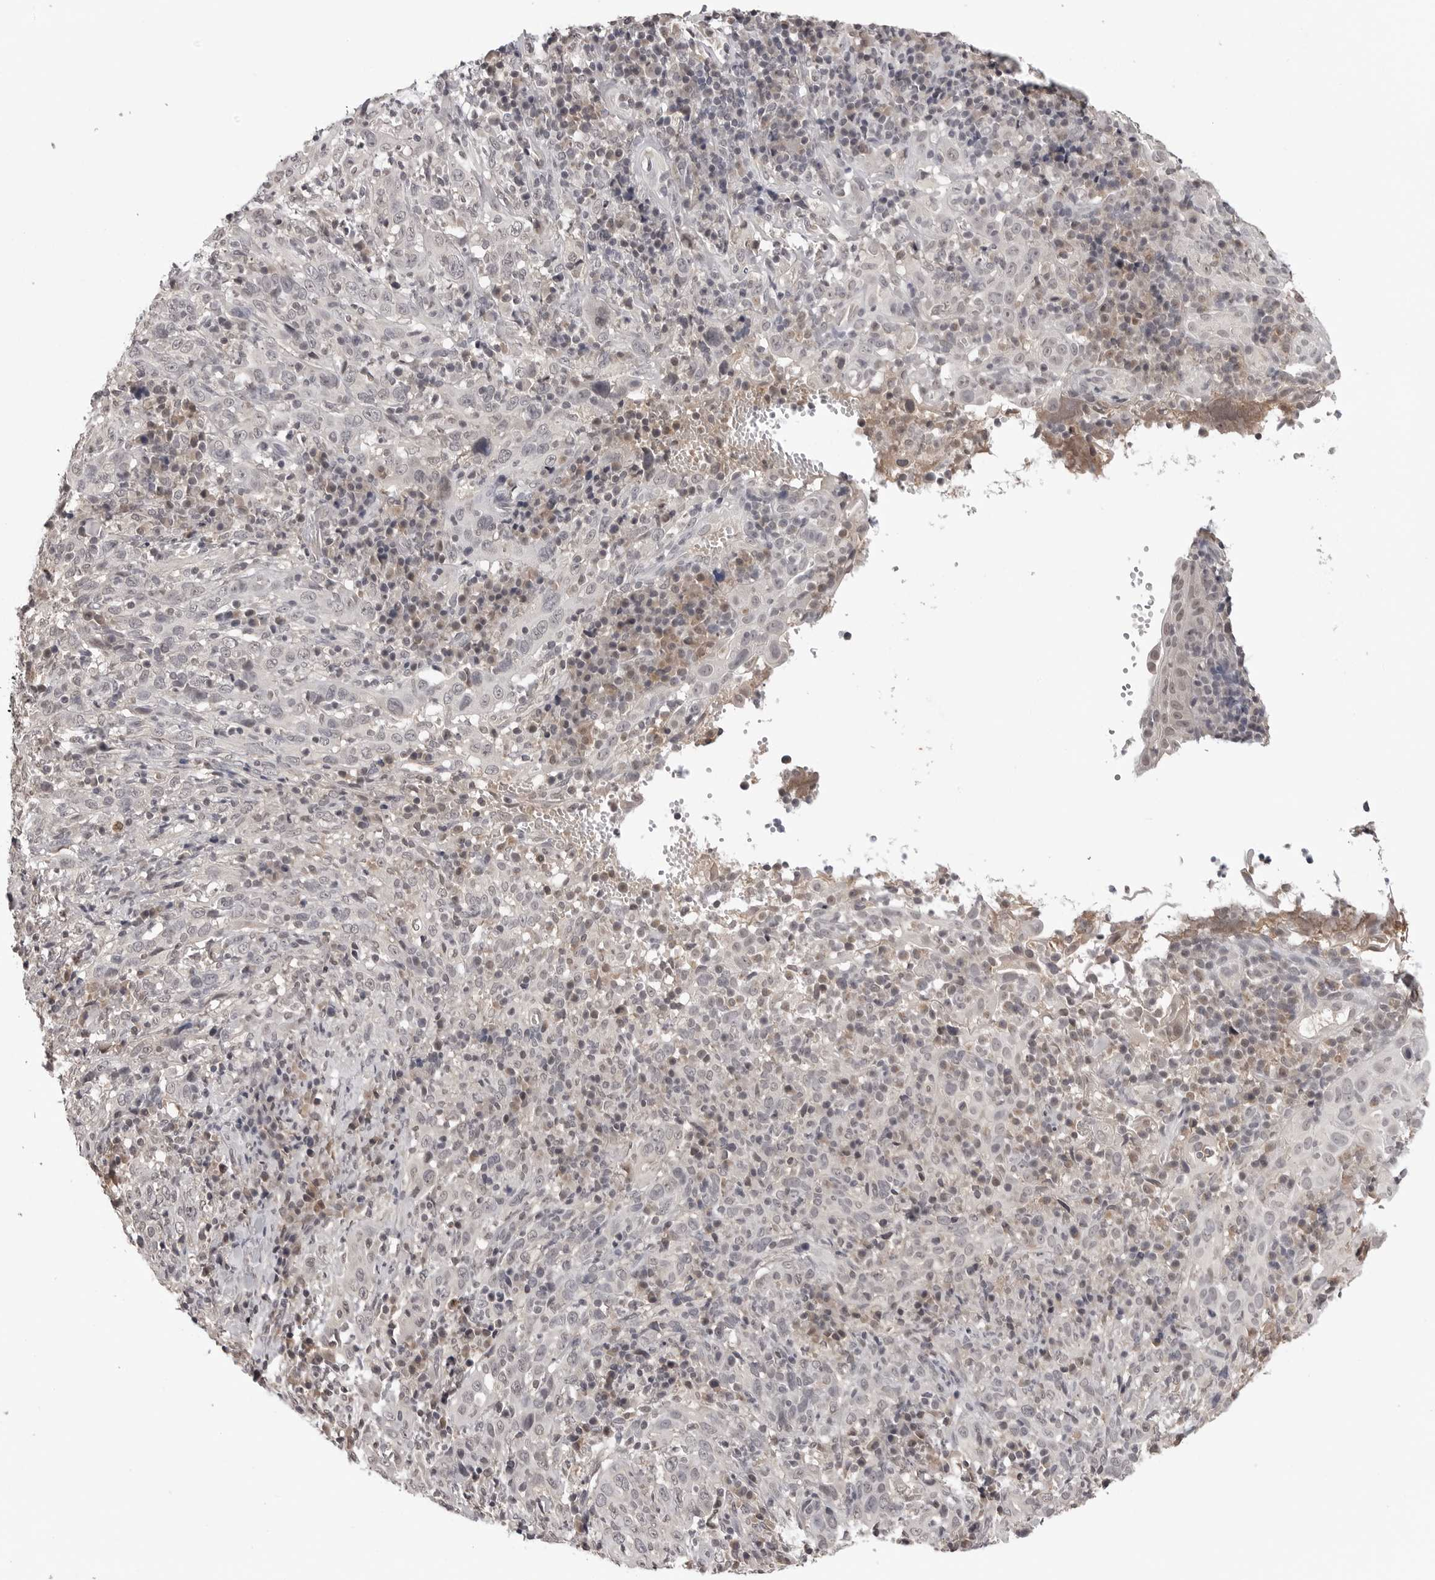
{"staining": {"intensity": "negative", "quantity": "none", "location": "none"}, "tissue": "cervical cancer", "cell_type": "Tumor cells", "image_type": "cancer", "snomed": [{"axis": "morphology", "description": "Squamous cell carcinoma, NOS"}, {"axis": "topography", "description": "Cervix"}], "caption": "A photomicrograph of cervical cancer stained for a protein displays no brown staining in tumor cells.", "gene": "CDK20", "patient": {"sex": "female", "age": 46}}